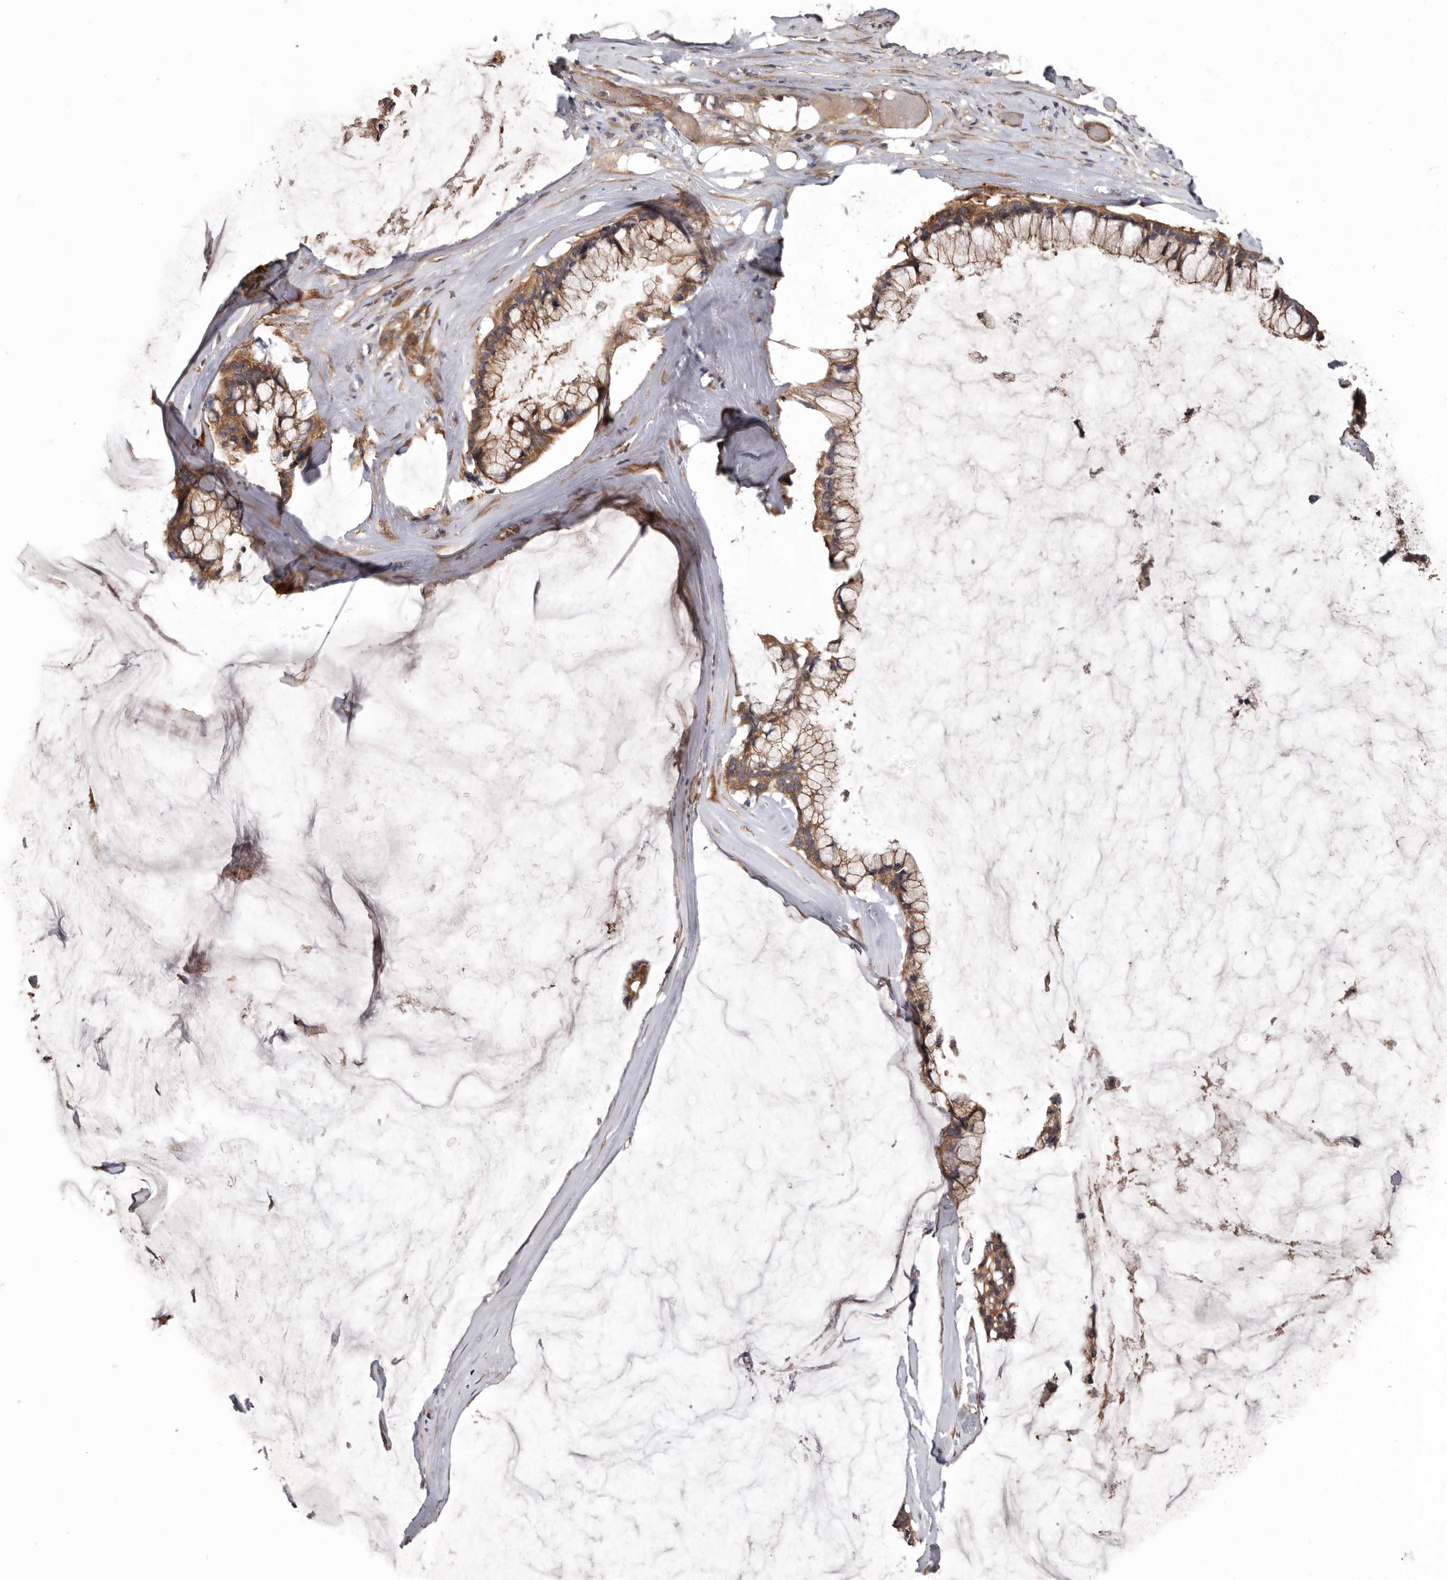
{"staining": {"intensity": "moderate", "quantity": ">75%", "location": "cytoplasmic/membranous"}, "tissue": "ovarian cancer", "cell_type": "Tumor cells", "image_type": "cancer", "snomed": [{"axis": "morphology", "description": "Cystadenocarcinoma, mucinous, NOS"}, {"axis": "topography", "description": "Ovary"}], "caption": "Ovarian cancer (mucinous cystadenocarcinoma) stained with DAB IHC shows medium levels of moderate cytoplasmic/membranous staining in approximately >75% of tumor cells. (Stains: DAB in brown, nuclei in blue, Microscopy: brightfield microscopy at high magnification).", "gene": "ARHGEF5", "patient": {"sex": "female", "age": 39}}